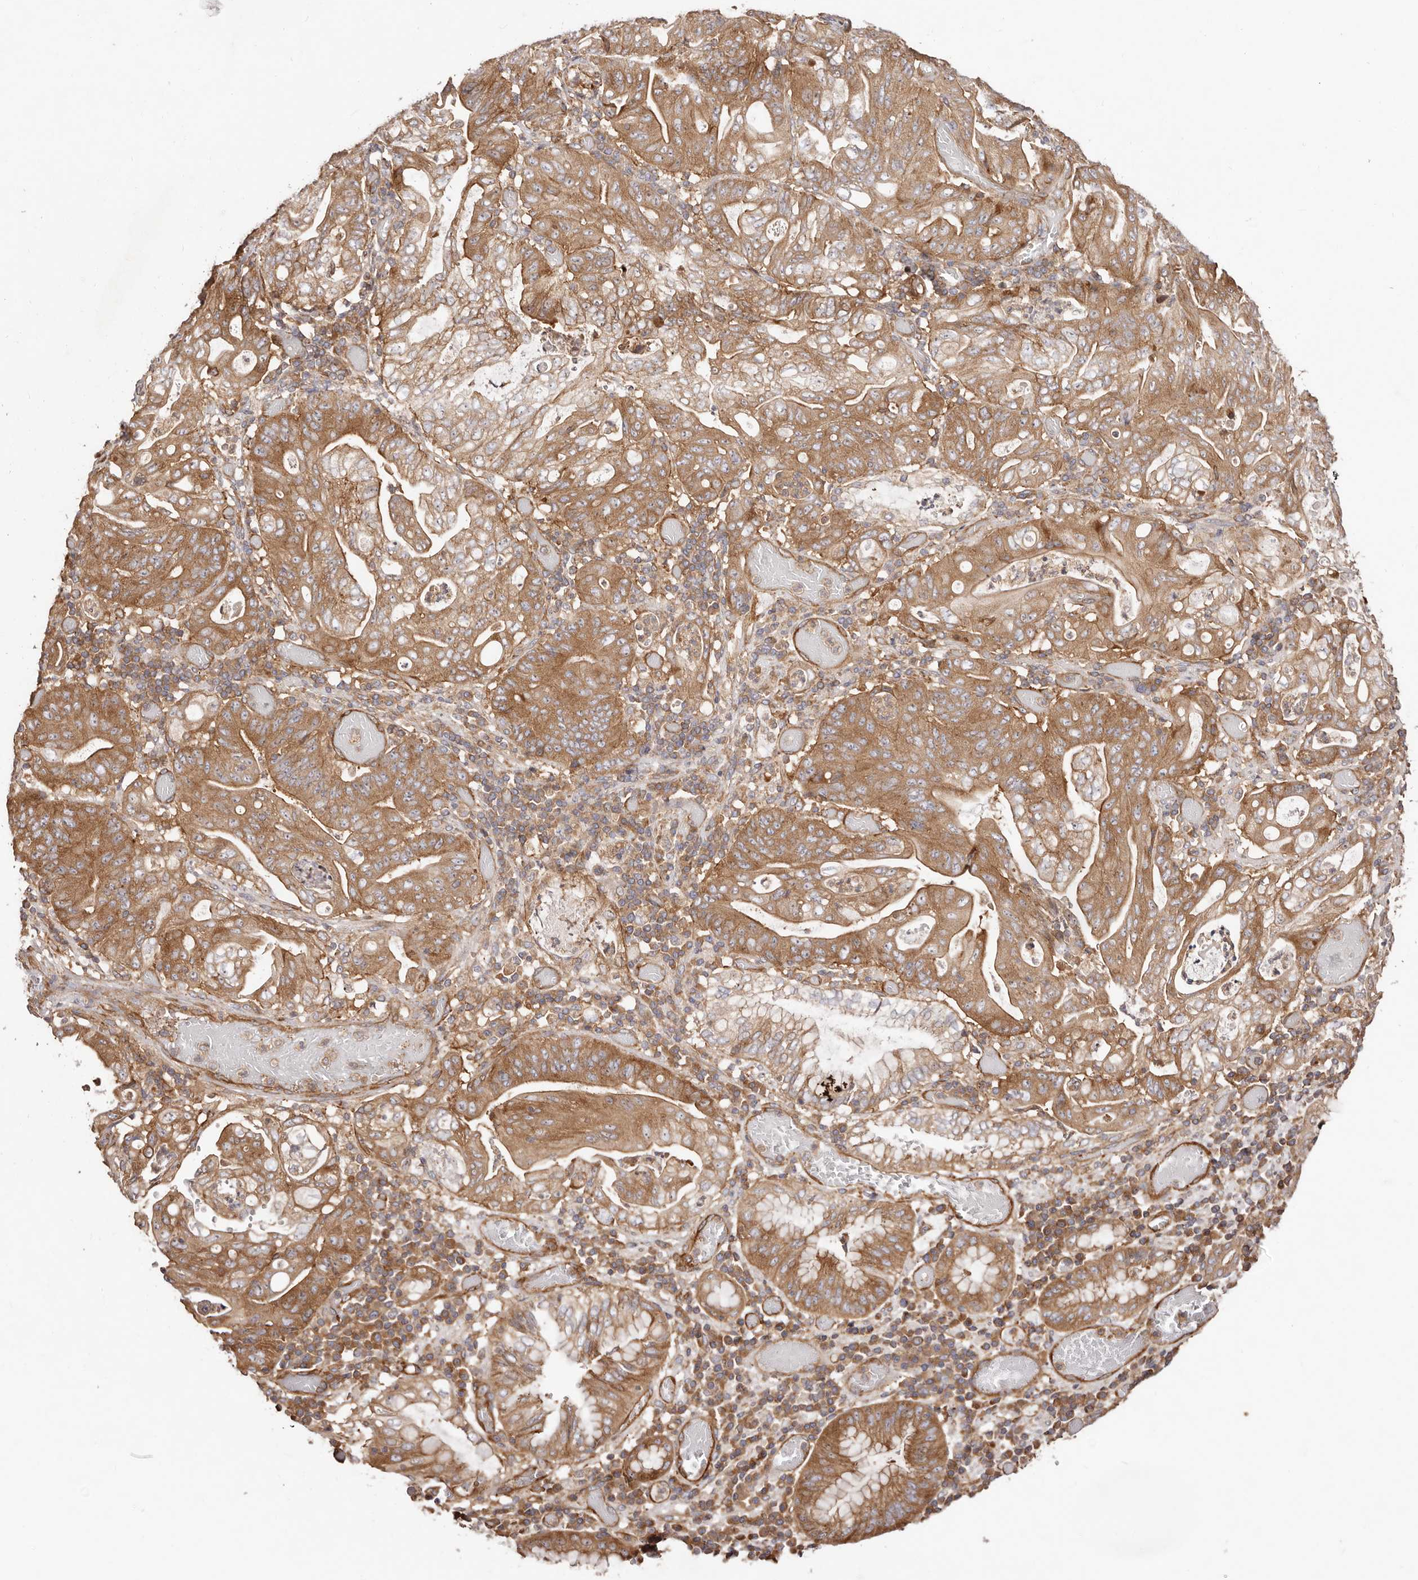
{"staining": {"intensity": "moderate", "quantity": ">75%", "location": "cytoplasmic/membranous"}, "tissue": "stomach cancer", "cell_type": "Tumor cells", "image_type": "cancer", "snomed": [{"axis": "morphology", "description": "Adenocarcinoma, NOS"}, {"axis": "topography", "description": "Stomach"}], "caption": "An IHC micrograph of neoplastic tissue is shown. Protein staining in brown shows moderate cytoplasmic/membranous positivity in adenocarcinoma (stomach) within tumor cells.", "gene": "RPS6", "patient": {"sex": "female", "age": 73}}